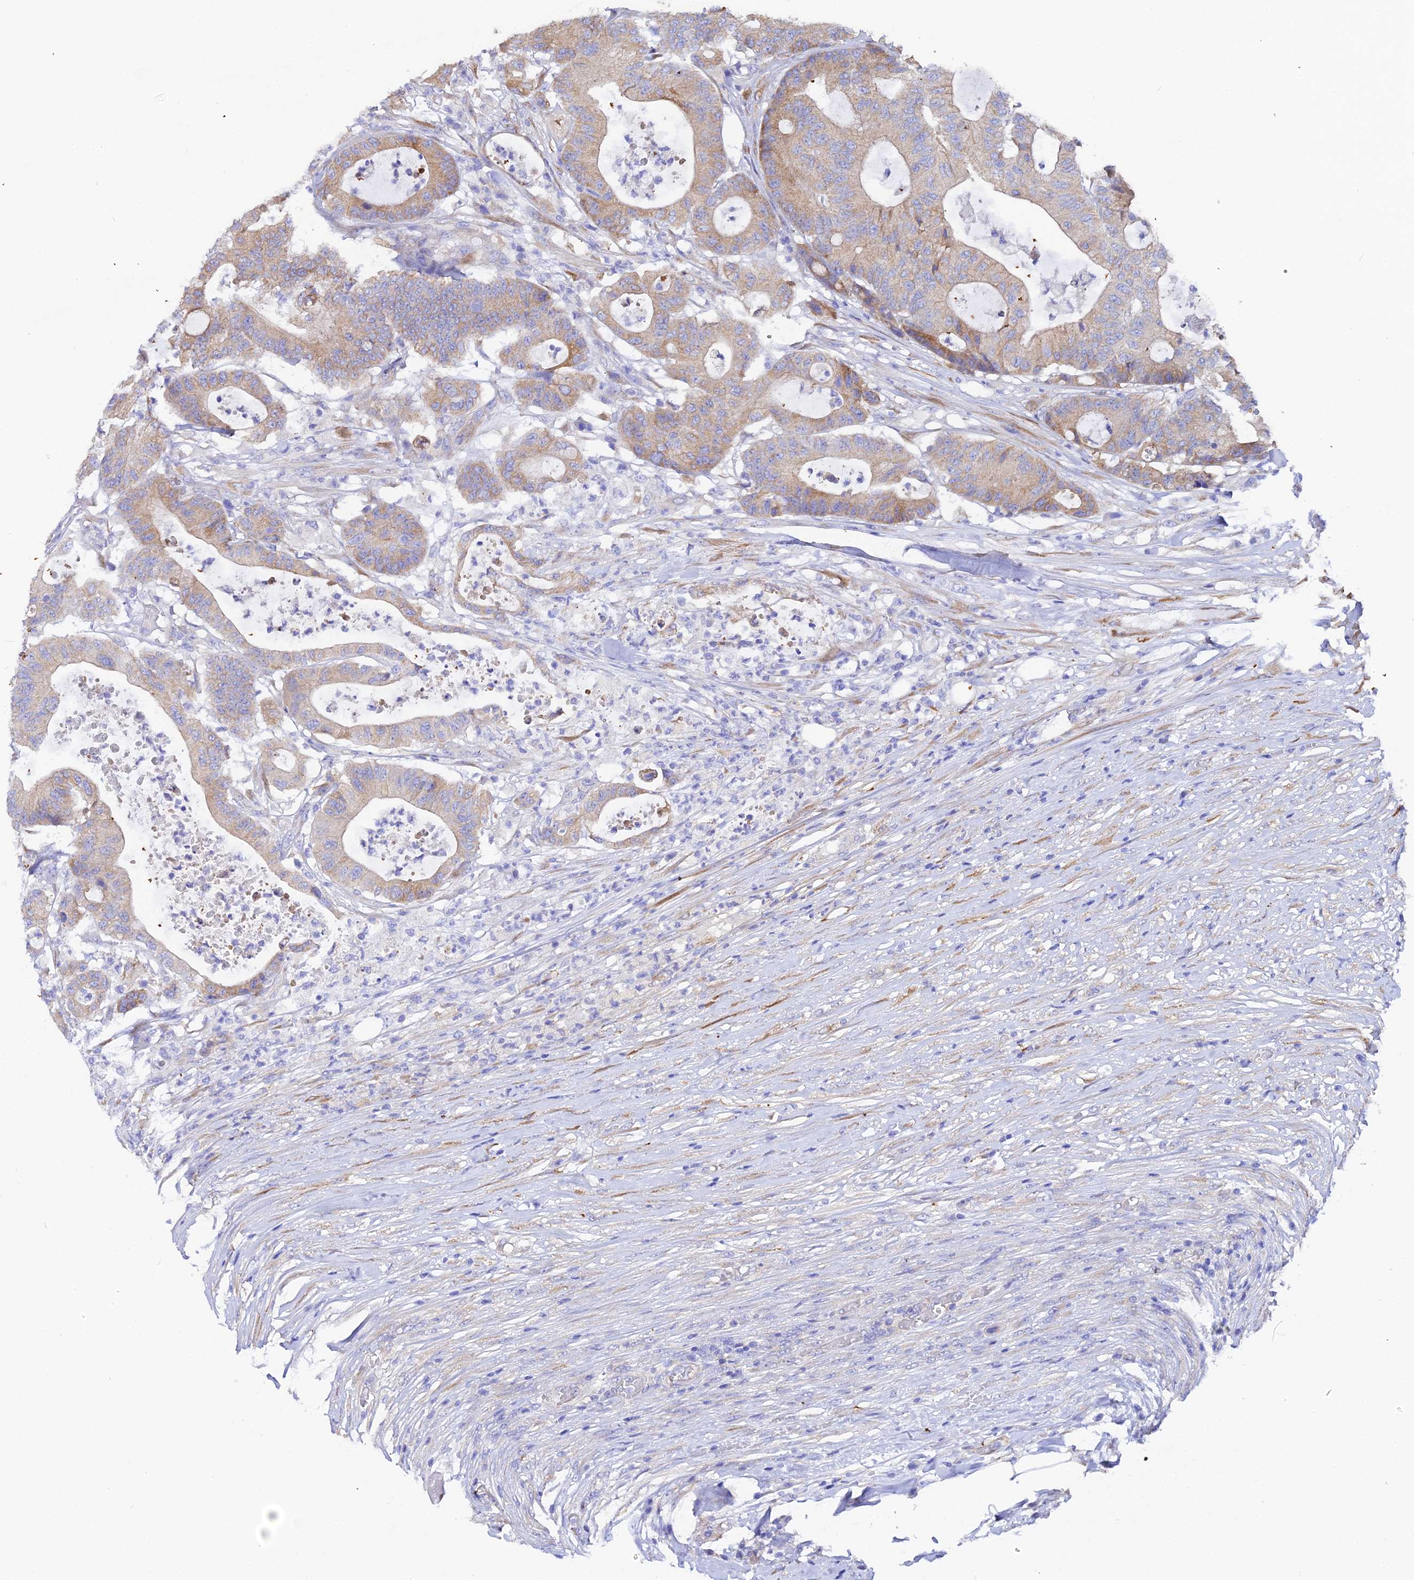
{"staining": {"intensity": "moderate", "quantity": "25%-75%", "location": "cytoplasmic/membranous"}, "tissue": "colorectal cancer", "cell_type": "Tumor cells", "image_type": "cancer", "snomed": [{"axis": "morphology", "description": "Adenocarcinoma, NOS"}, {"axis": "topography", "description": "Colon"}], "caption": "A high-resolution micrograph shows immunohistochemistry (IHC) staining of colorectal cancer (adenocarcinoma), which demonstrates moderate cytoplasmic/membranous expression in about 25%-75% of tumor cells. Nuclei are stained in blue.", "gene": "CFAP45", "patient": {"sex": "female", "age": 84}}